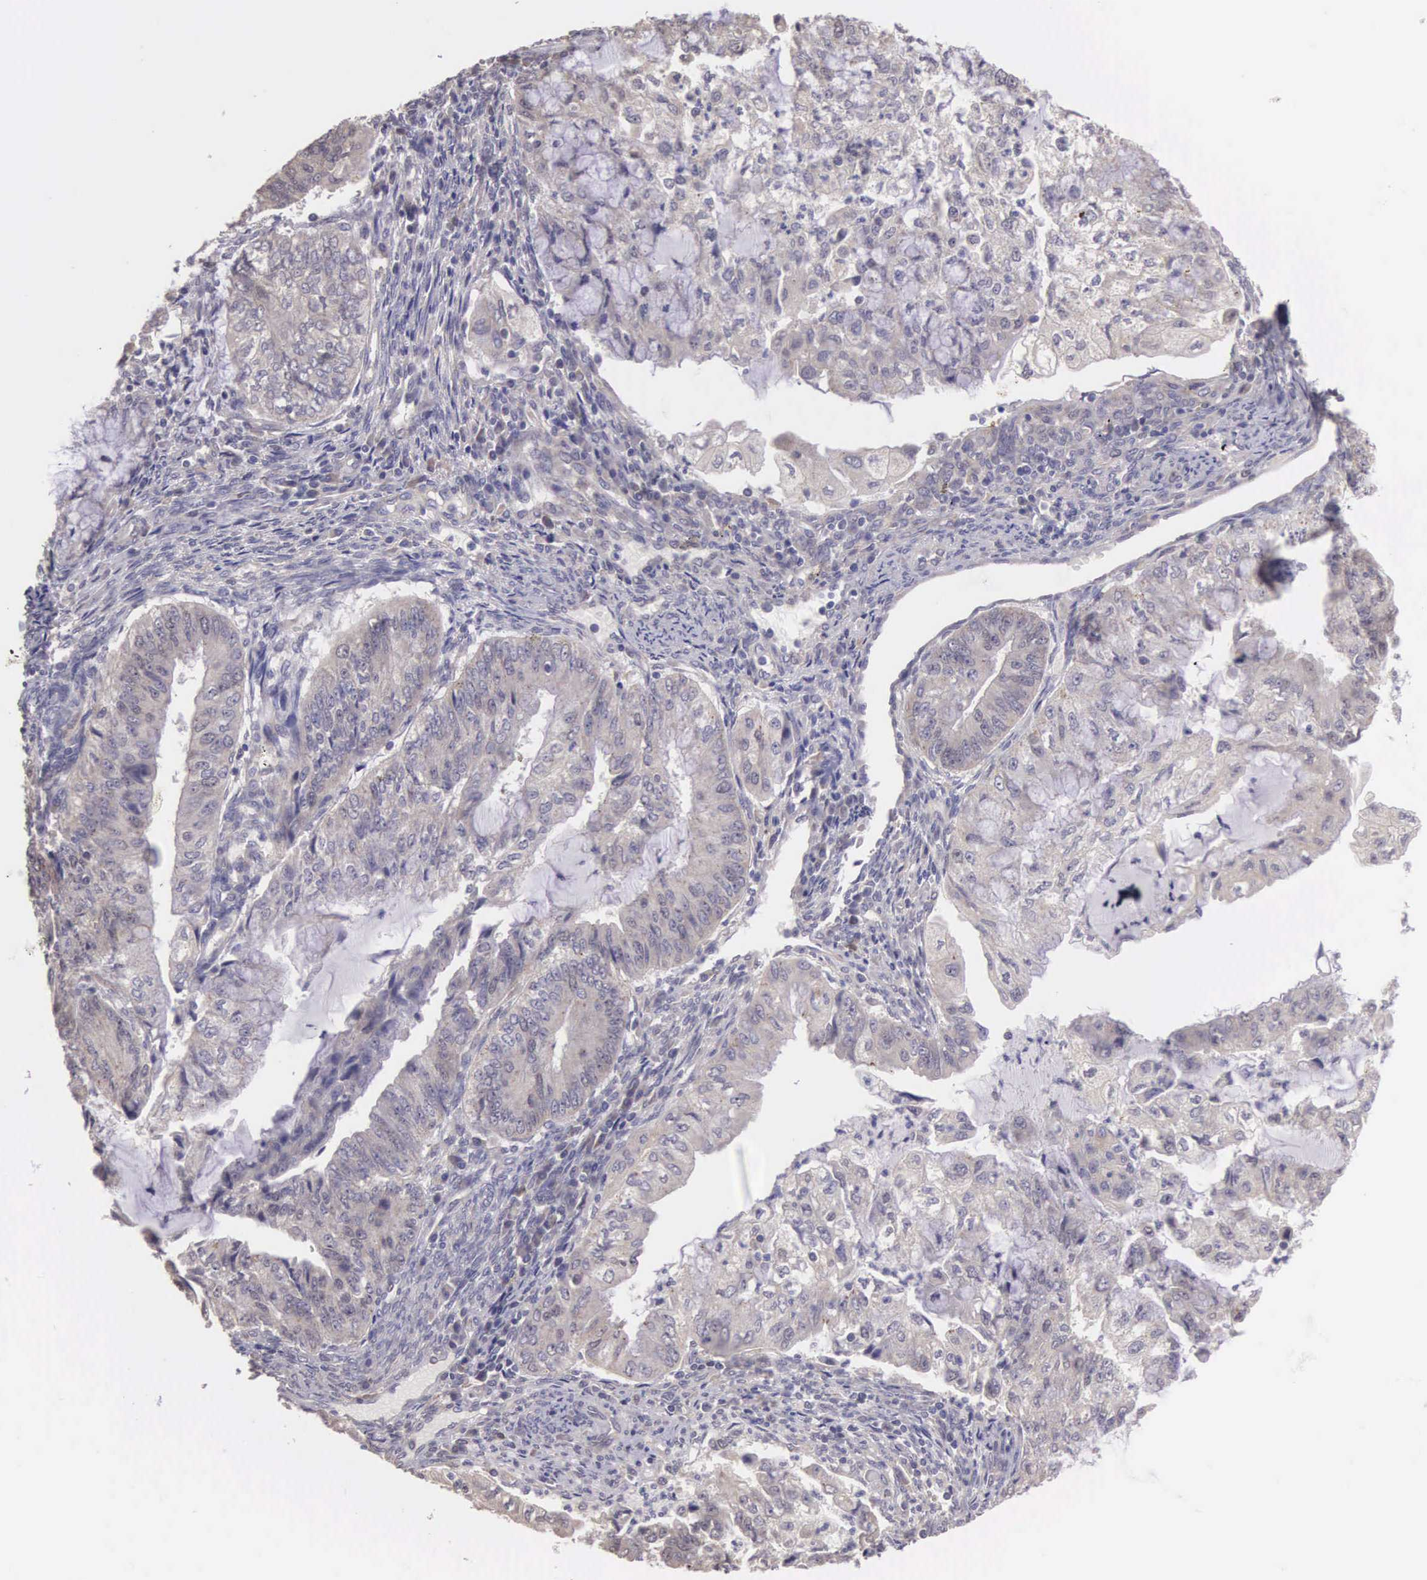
{"staining": {"intensity": "weak", "quantity": "<25%", "location": "cytoplasmic/membranous"}, "tissue": "endometrial cancer", "cell_type": "Tumor cells", "image_type": "cancer", "snomed": [{"axis": "morphology", "description": "Adenocarcinoma, NOS"}, {"axis": "topography", "description": "Endometrium"}], "caption": "There is no significant positivity in tumor cells of endometrial adenocarcinoma.", "gene": "CDC45", "patient": {"sex": "female", "age": 75}}